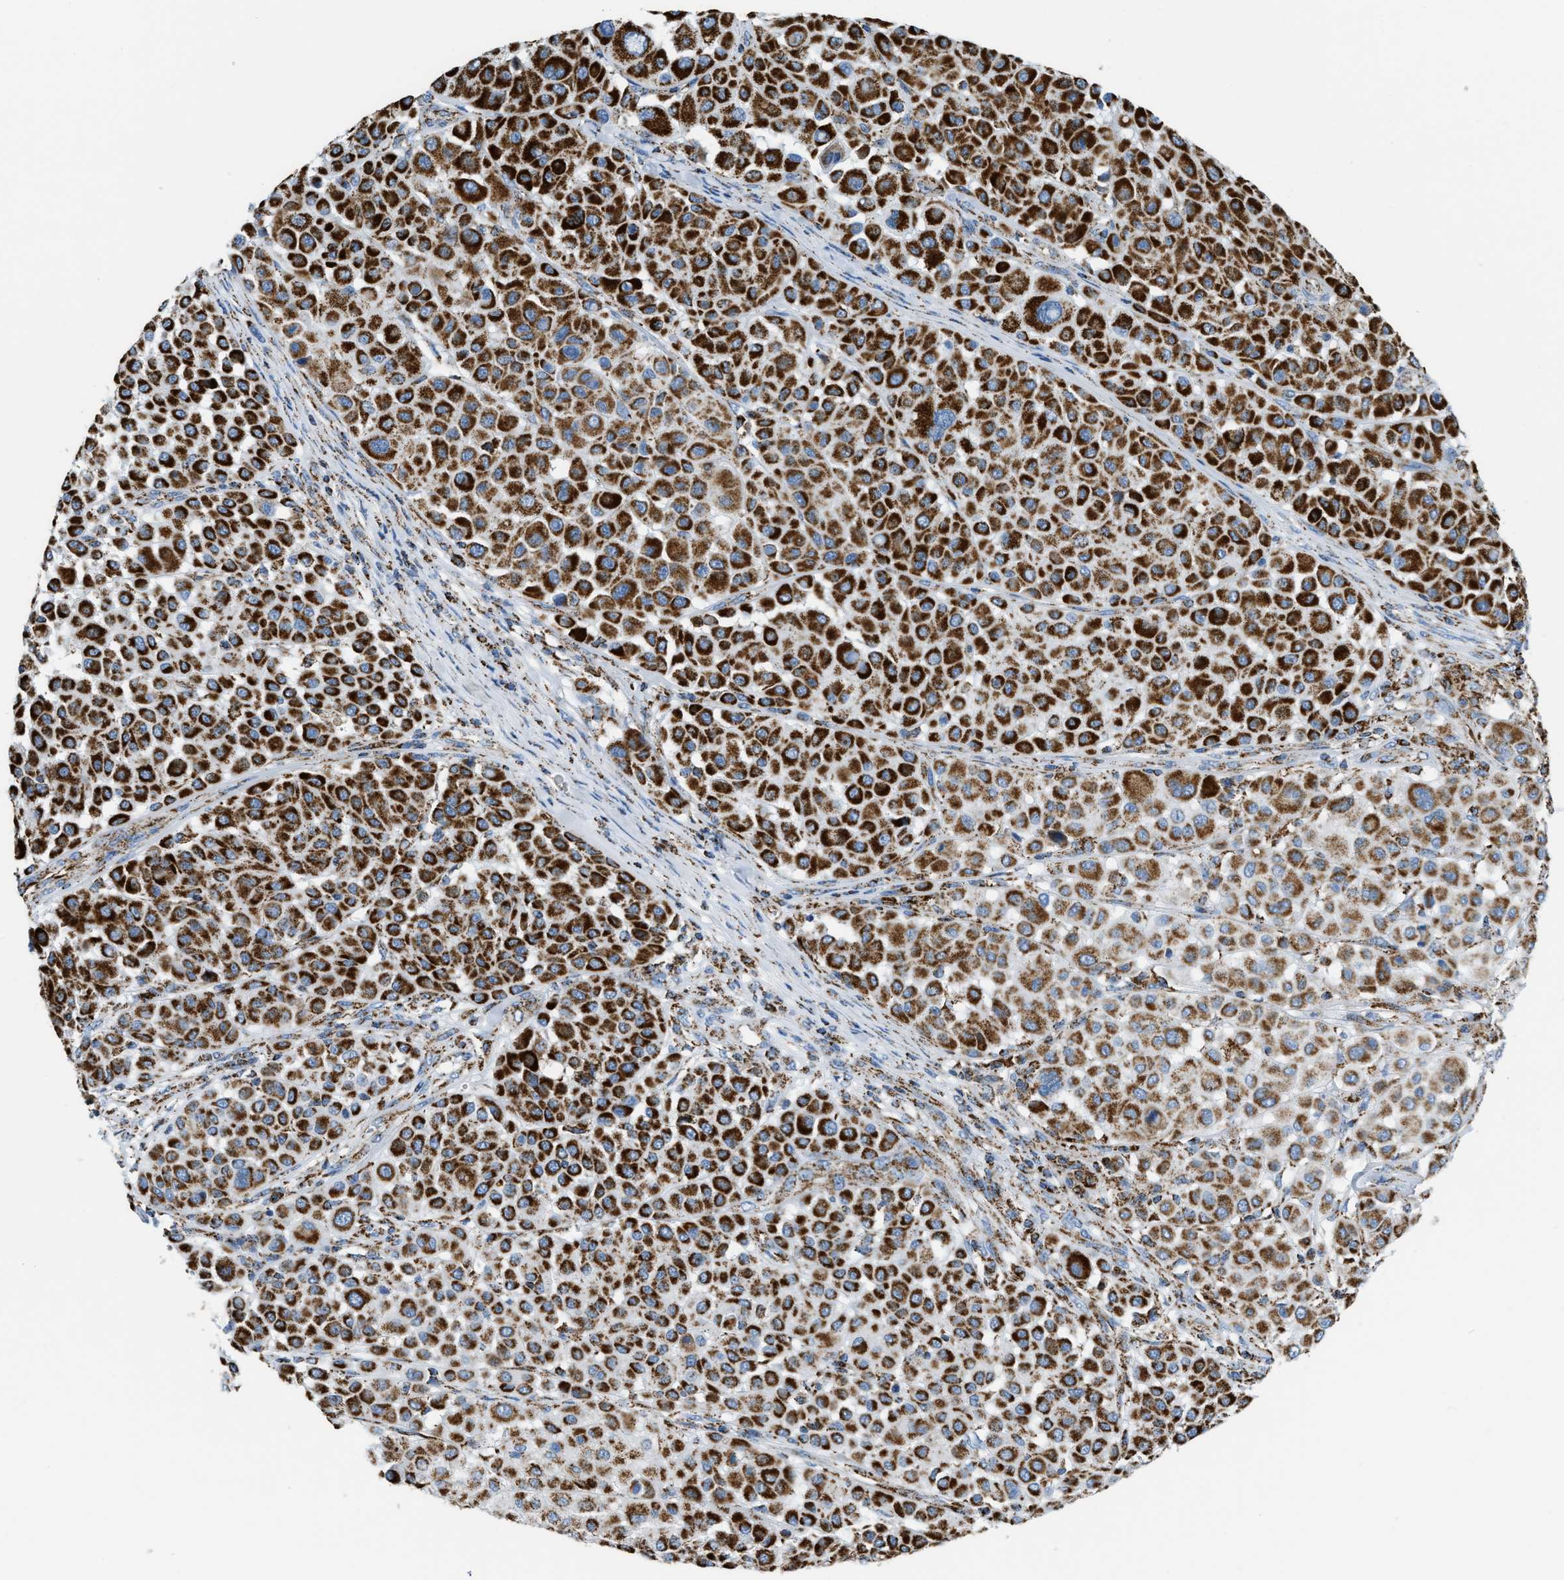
{"staining": {"intensity": "strong", "quantity": ">75%", "location": "cytoplasmic/membranous"}, "tissue": "melanoma", "cell_type": "Tumor cells", "image_type": "cancer", "snomed": [{"axis": "morphology", "description": "Malignant melanoma, Metastatic site"}, {"axis": "topography", "description": "Soft tissue"}], "caption": "The image reveals a brown stain indicating the presence of a protein in the cytoplasmic/membranous of tumor cells in melanoma.", "gene": "ETFB", "patient": {"sex": "male", "age": 41}}